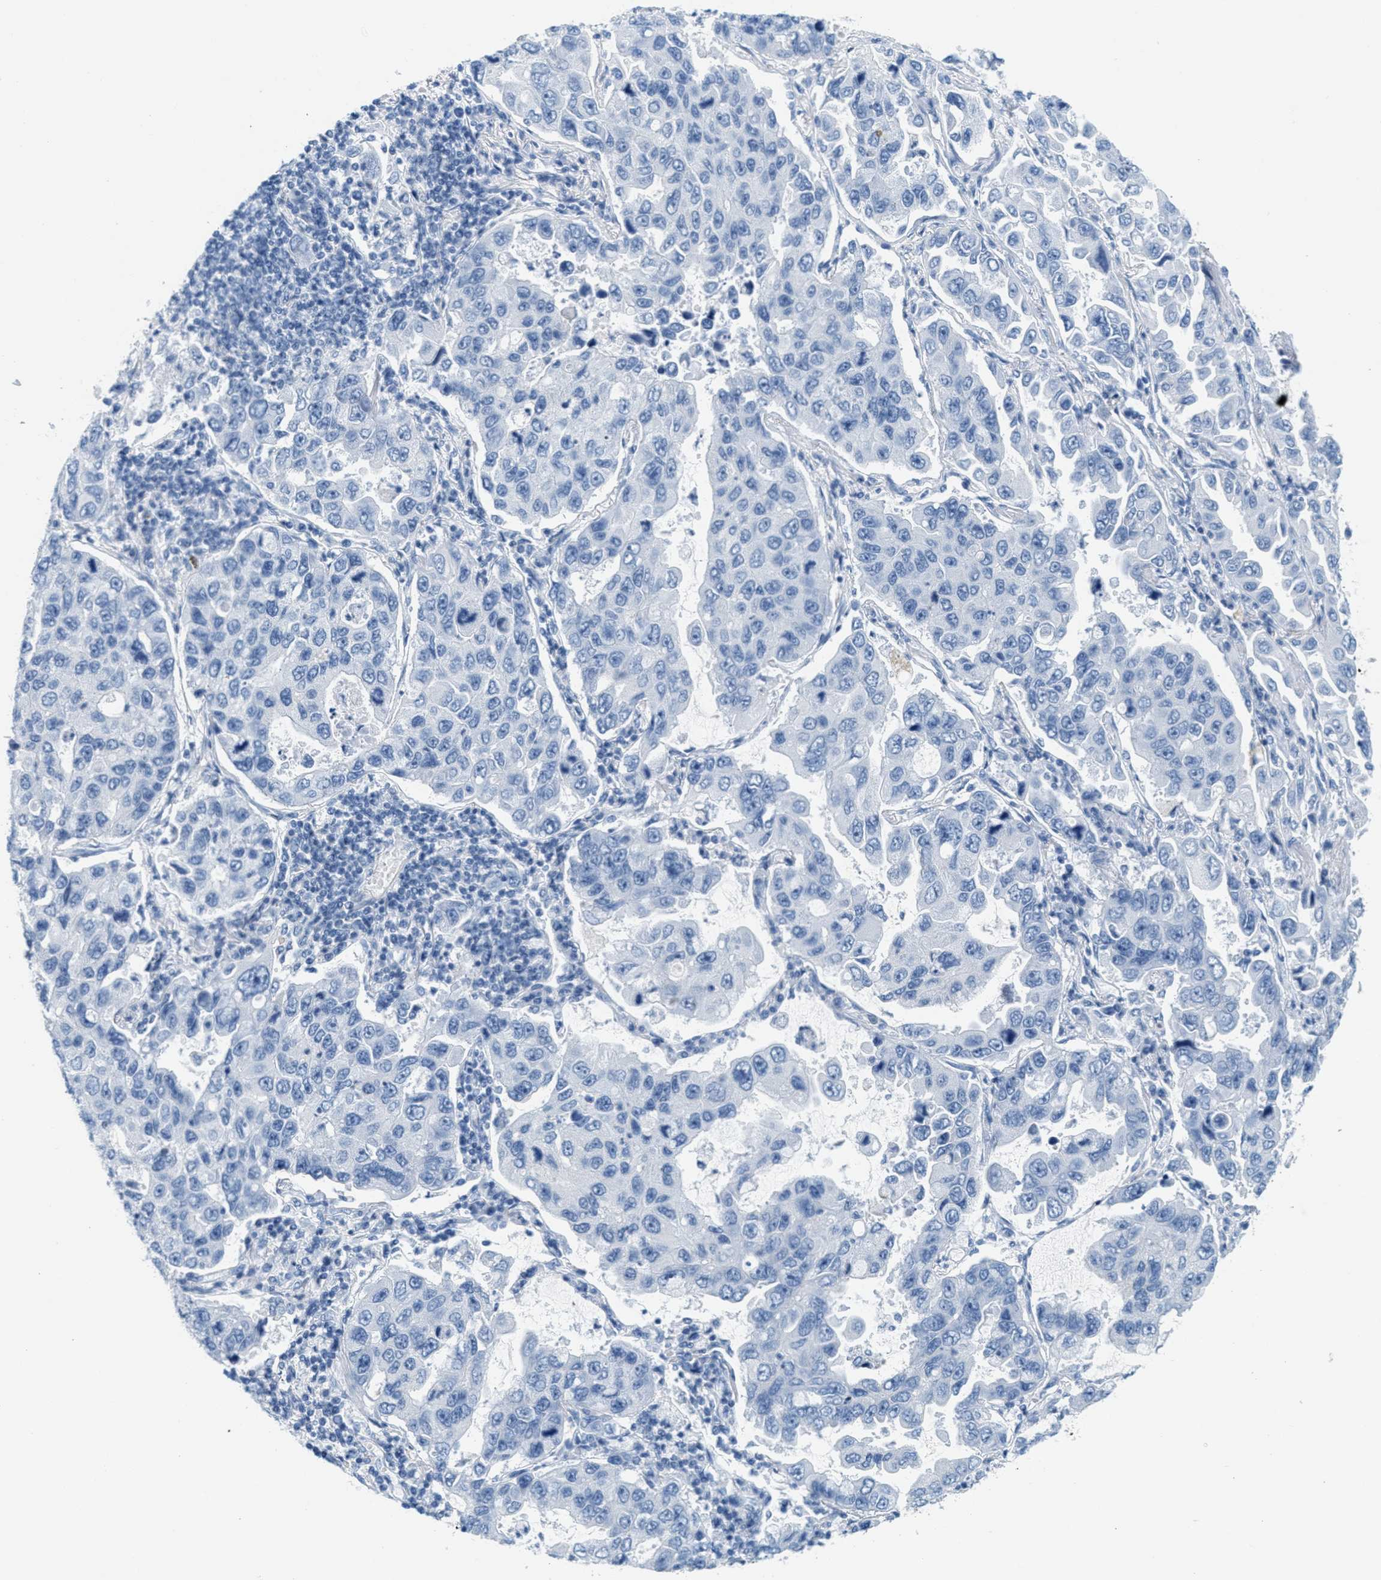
{"staining": {"intensity": "negative", "quantity": "none", "location": "none"}, "tissue": "lung cancer", "cell_type": "Tumor cells", "image_type": "cancer", "snomed": [{"axis": "morphology", "description": "Adenocarcinoma, NOS"}, {"axis": "topography", "description": "Lung"}], "caption": "Lung cancer (adenocarcinoma) was stained to show a protein in brown. There is no significant expression in tumor cells.", "gene": "GPM6A", "patient": {"sex": "male", "age": 64}}